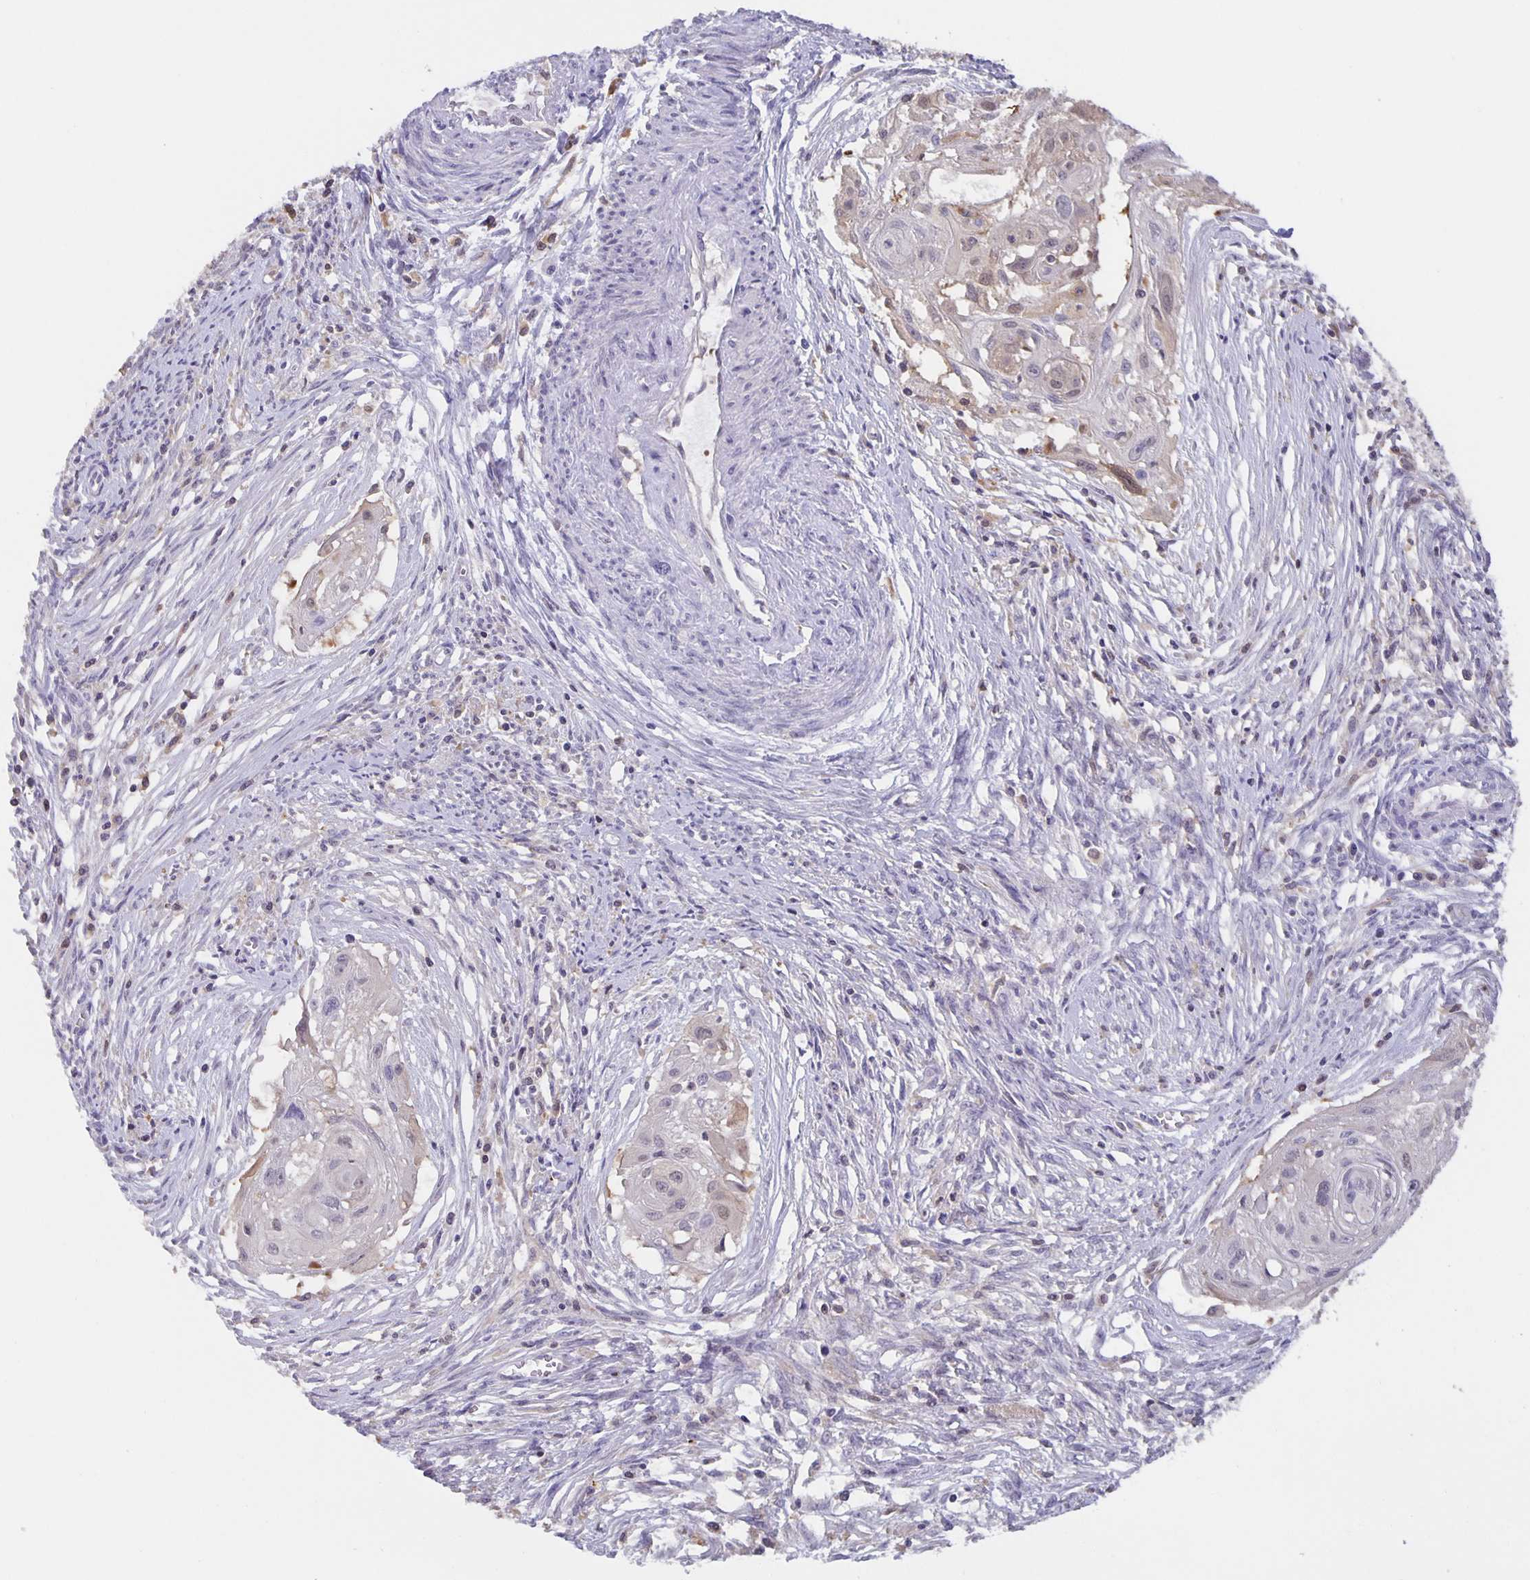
{"staining": {"intensity": "weak", "quantity": "<25%", "location": "nuclear"}, "tissue": "cervical cancer", "cell_type": "Tumor cells", "image_type": "cancer", "snomed": [{"axis": "morphology", "description": "Squamous cell carcinoma, NOS"}, {"axis": "topography", "description": "Cervix"}], "caption": "An image of cervical cancer (squamous cell carcinoma) stained for a protein exhibits no brown staining in tumor cells.", "gene": "MARCHF6", "patient": {"sex": "female", "age": 49}}